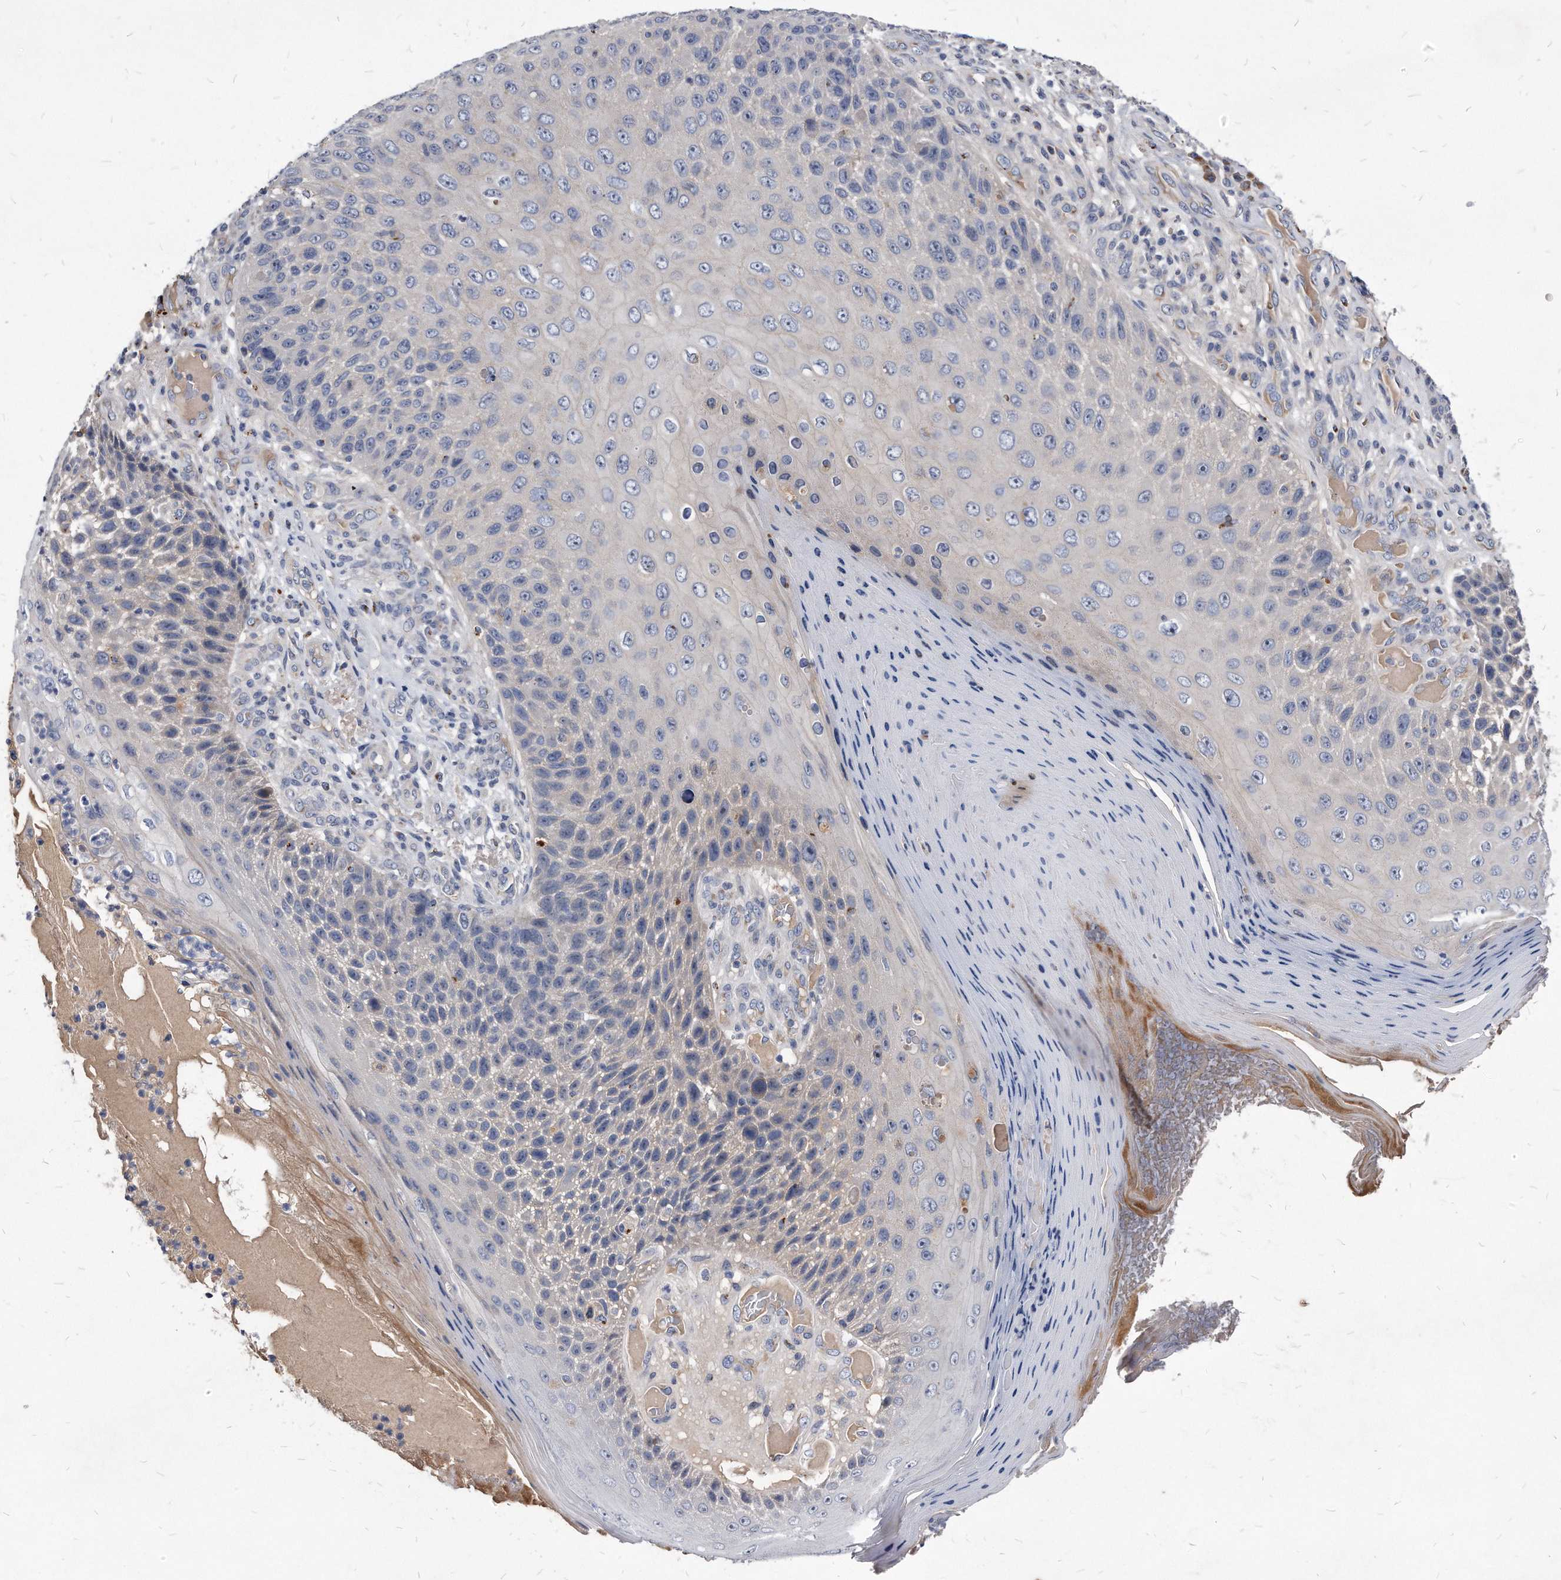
{"staining": {"intensity": "negative", "quantity": "none", "location": "none"}, "tissue": "skin cancer", "cell_type": "Tumor cells", "image_type": "cancer", "snomed": [{"axis": "morphology", "description": "Squamous cell carcinoma, NOS"}, {"axis": "topography", "description": "Skin"}], "caption": "A high-resolution micrograph shows immunohistochemistry (IHC) staining of skin cancer (squamous cell carcinoma), which demonstrates no significant positivity in tumor cells. (DAB immunohistochemistry with hematoxylin counter stain).", "gene": "MGAT4A", "patient": {"sex": "female", "age": 88}}